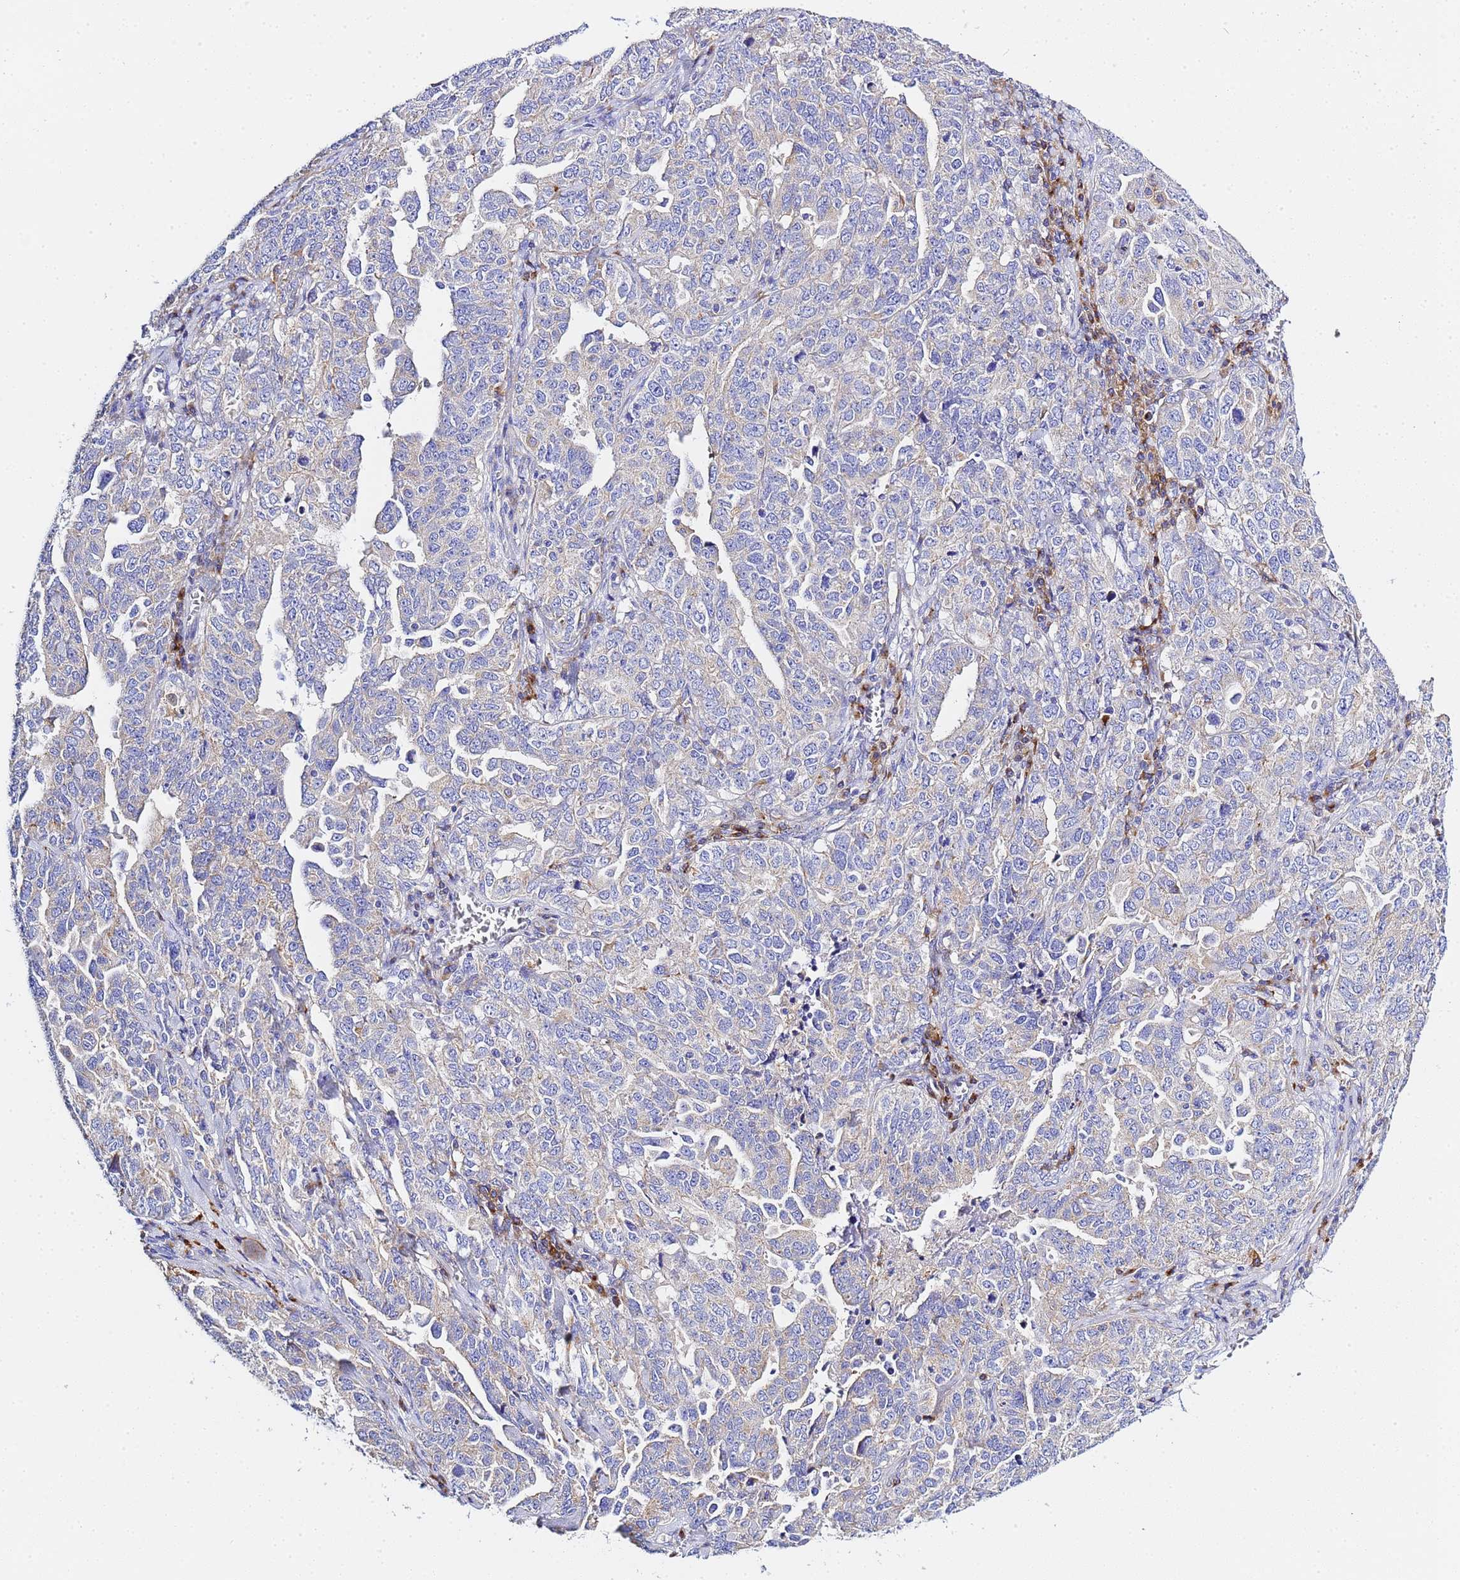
{"staining": {"intensity": "weak", "quantity": "<25%", "location": "cytoplasmic/membranous"}, "tissue": "ovarian cancer", "cell_type": "Tumor cells", "image_type": "cancer", "snomed": [{"axis": "morphology", "description": "Carcinoma, endometroid"}, {"axis": "topography", "description": "Ovary"}], "caption": "This photomicrograph is of ovarian cancer (endometroid carcinoma) stained with immunohistochemistry (IHC) to label a protein in brown with the nuclei are counter-stained blue. There is no expression in tumor cells.", "gene": "VTI1B", "patient": {"sex": "female", "age": 62}}